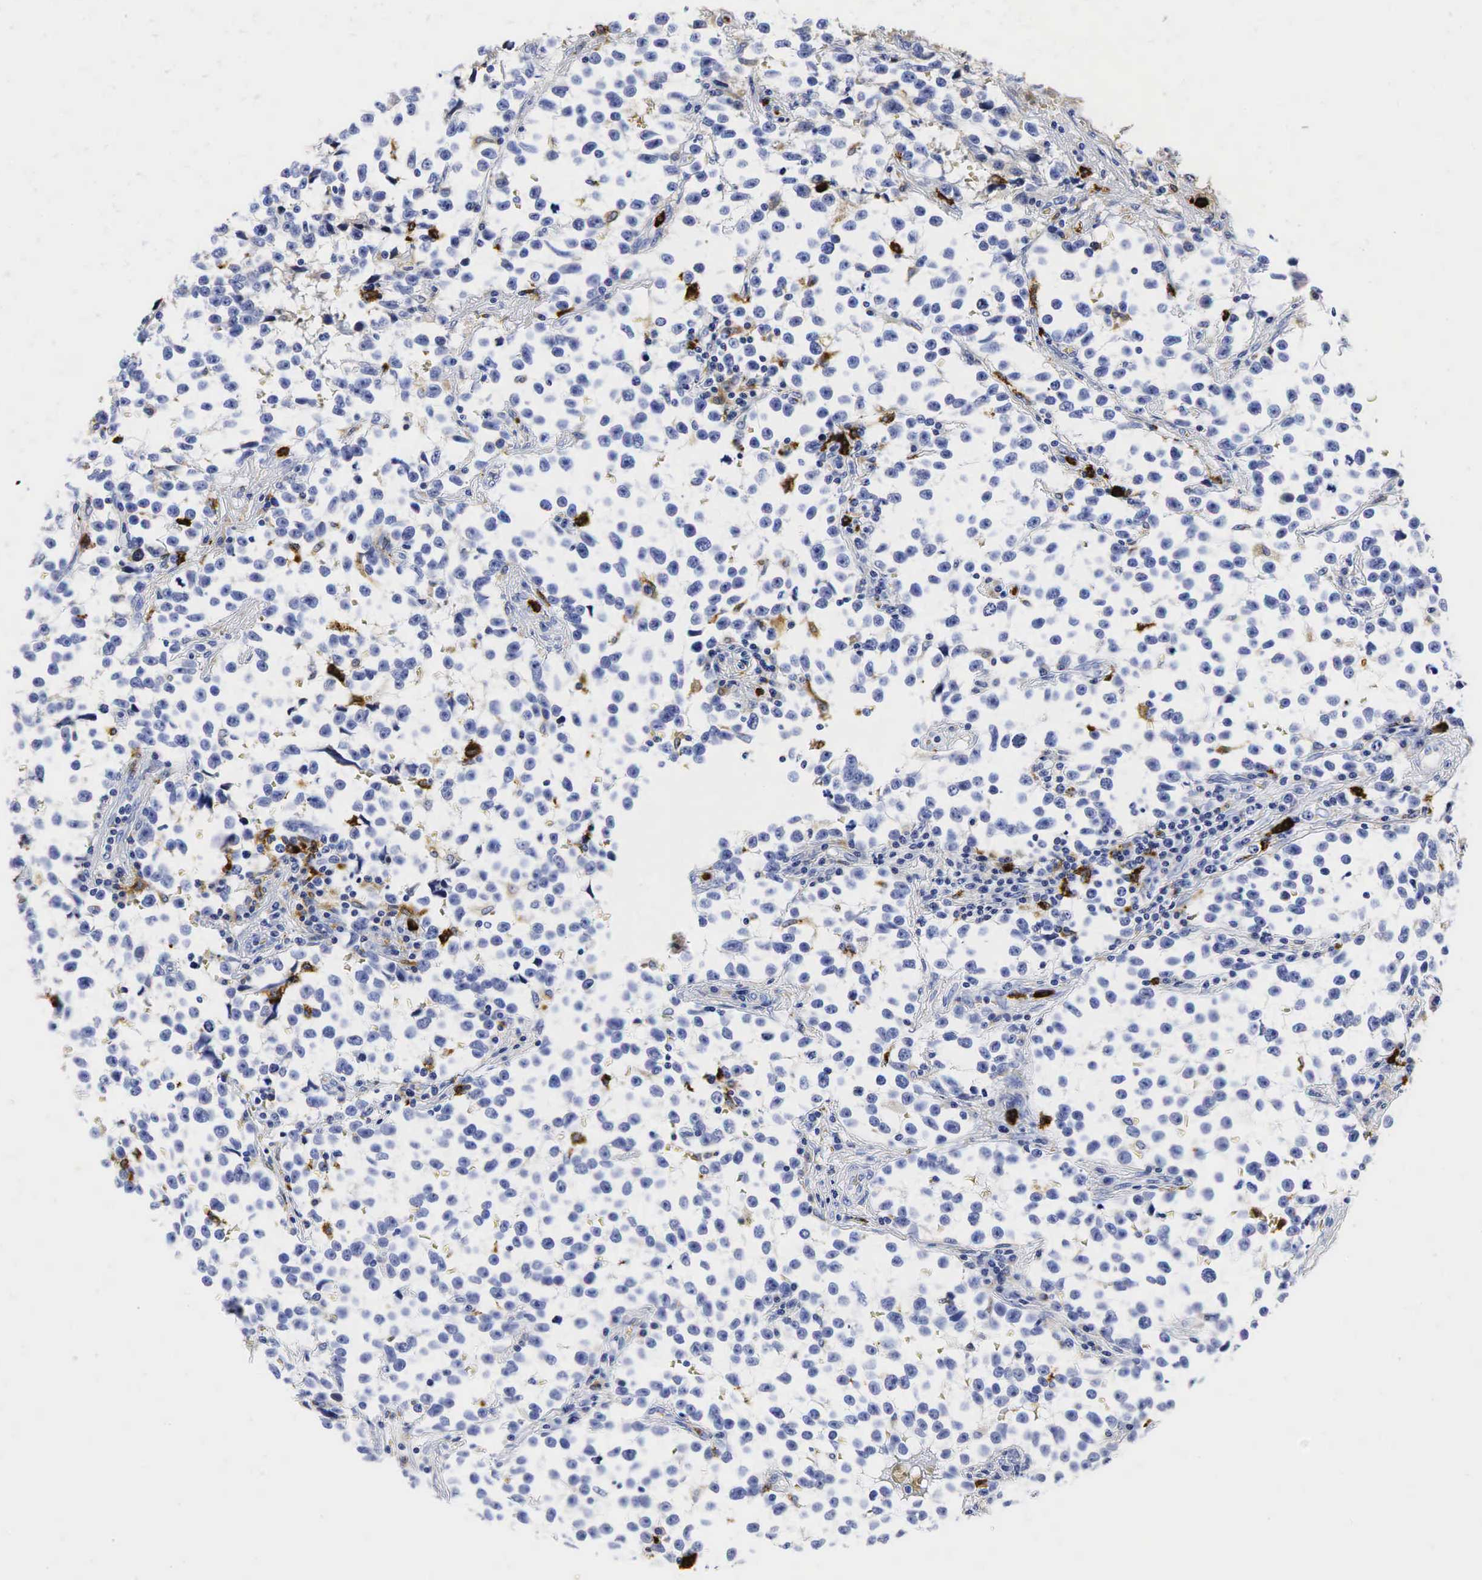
{"staining": {"intensity": "negative", "quantity": "none", "location": "none"}, "tissue": "testis cancer", "cell_type": "Tumor cells", "image_type": "cancer", "snomed": [{"axis": "morphology", "description": "Seminoma, NOS"}, {"axis": "topography", "description": "Testis"}], "caption": "Immunohistochemistry of seminoma (testis) shows no positivity in tumor cells.", "gene": "LYZ", "patient": {"sex": "male", "age": 38}}